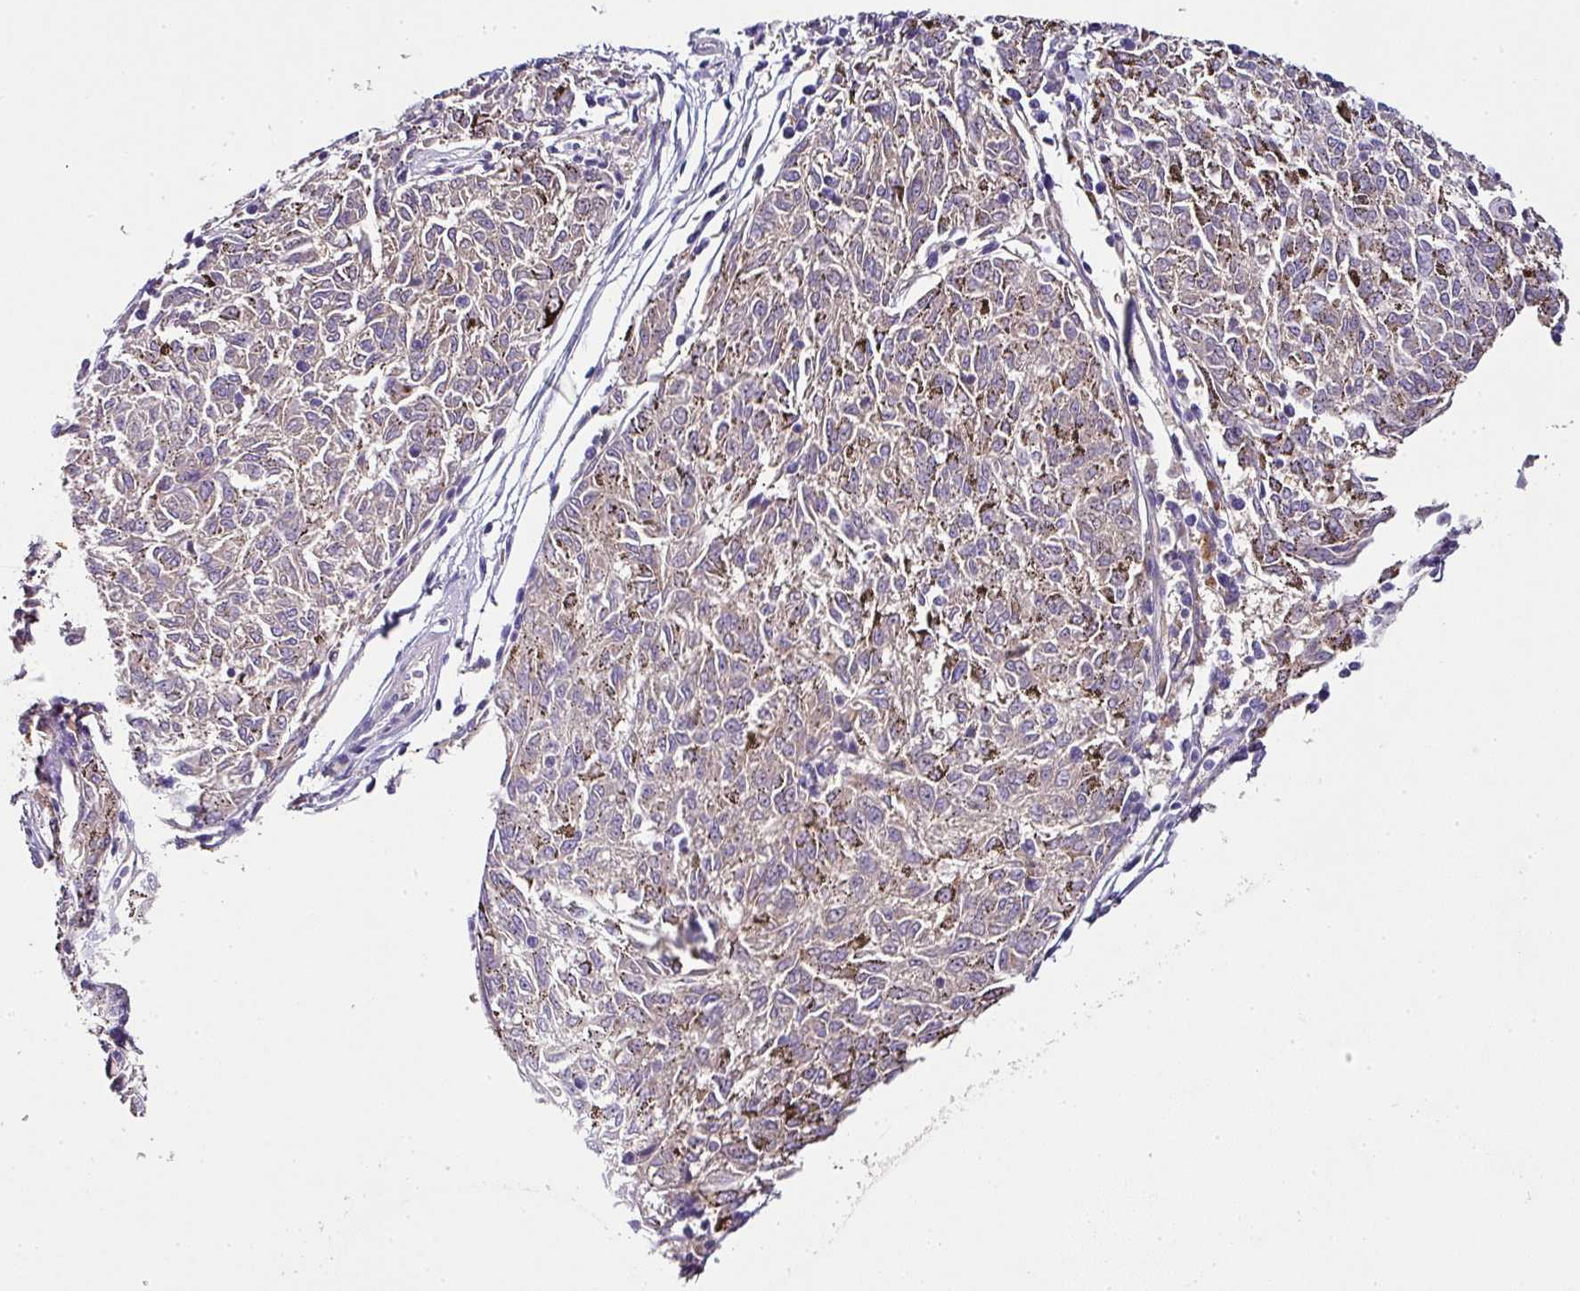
{"staining": {"intensity": "weak", "quantity": "<25%", "location": "cytoplasmic/membranous"}, "tissue": "melanoma", "cell_type": "Tumor cells", "image_type": "cancer", "snomed": [{"axis": "morphology", "description": "Malignant melanoma, NOS"}, {"axis": "topography", "description": "Skin"}], "caption": "Photomicrograph shows no protein staining in tumor cells of malignant melanoma tissue.", "gene": "SKIC2", "patient": {"sex": "female", "age": 72}}